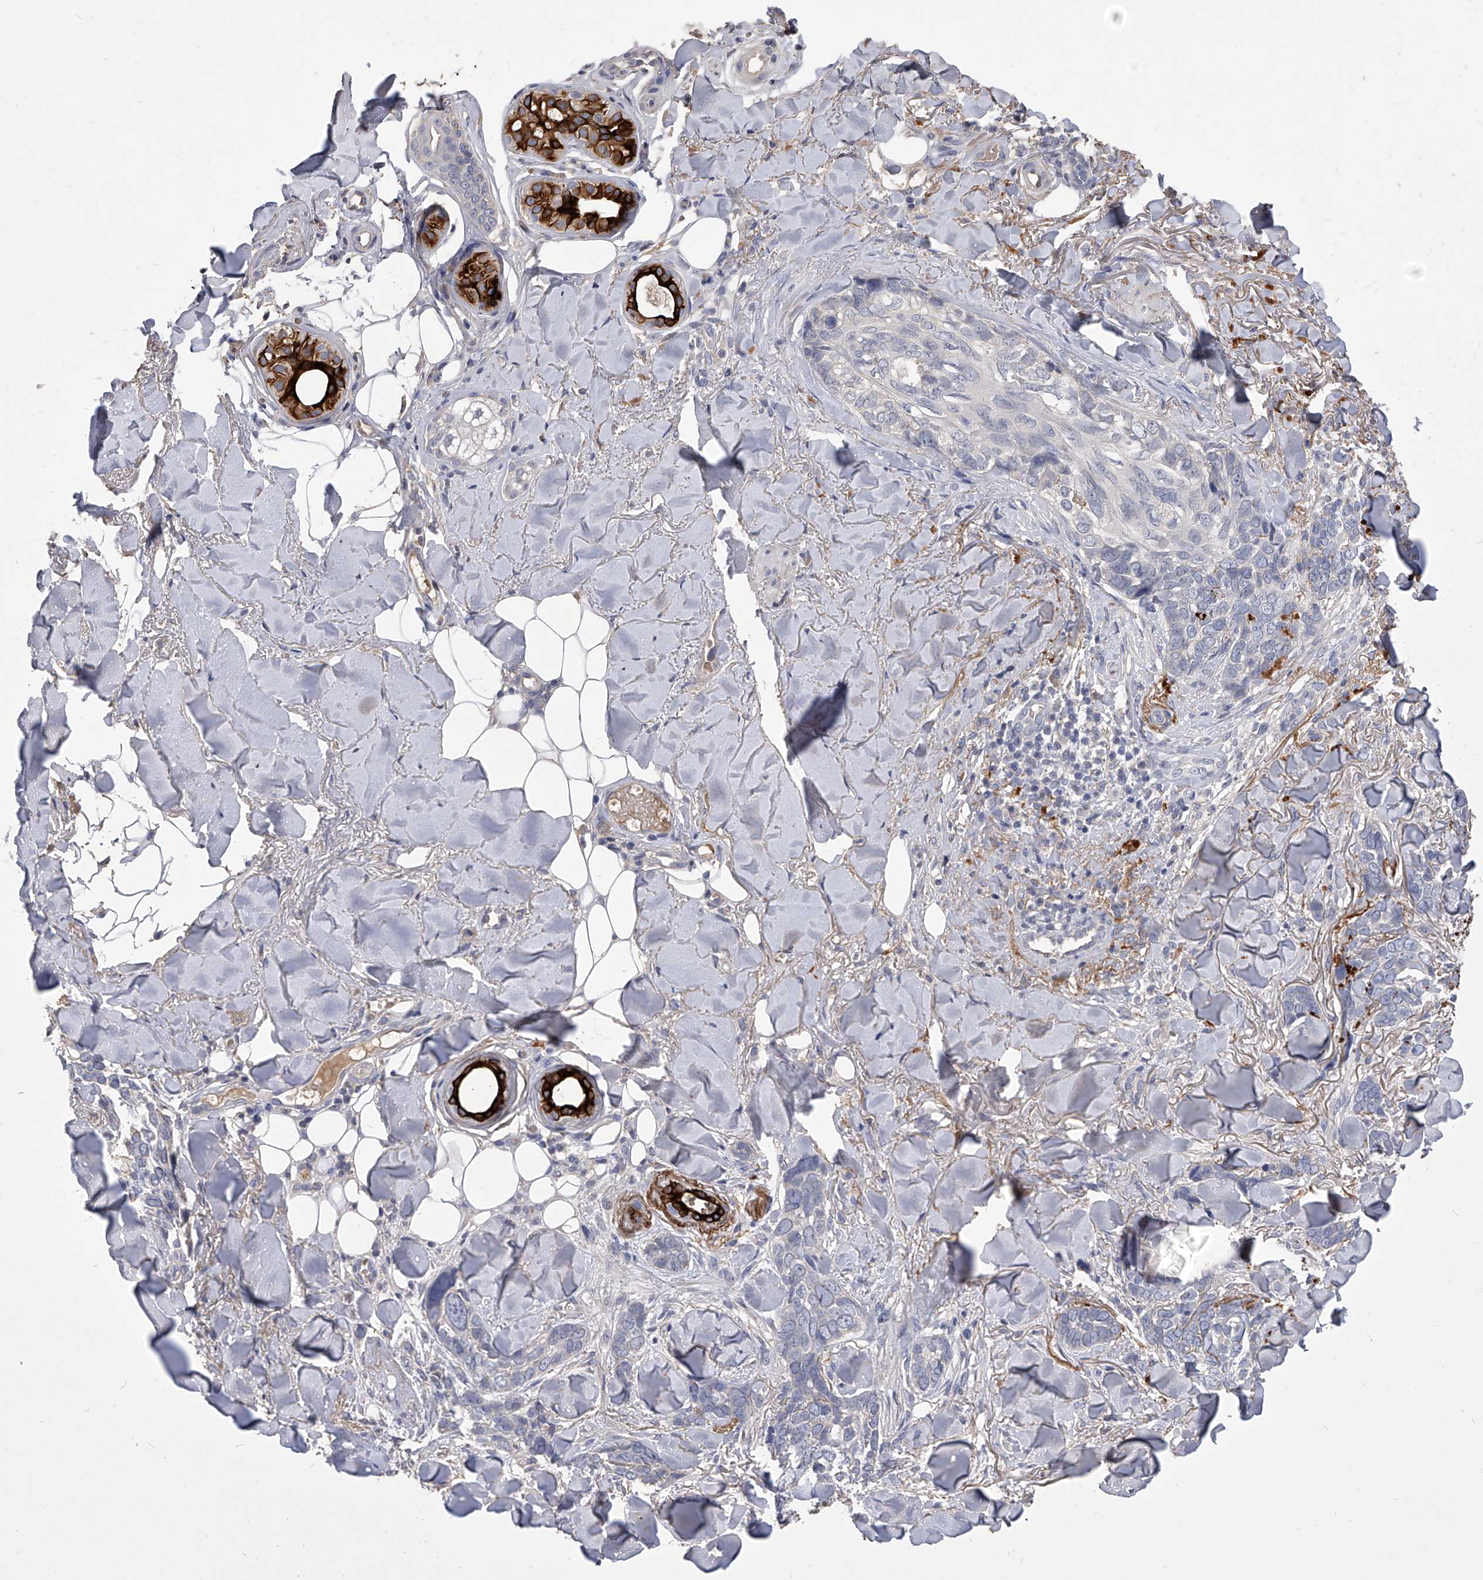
{"staining": {"intensity": "negative", "quantity": "none", "location": "none"}, "tissue": "skin cancer", "cell_type": "Tumor cells", "image_type": "cancer", "snomed": [{"axis": "morphology", "description": "Basal cell carcinoma"}, {"axis": "topography", "description": "Skin"}], "caption": "Immunohistochemistry (IHC) histopathology image of neoplastic tissue: skin basal cell carcinoma stained with DAB shows no significant protein expression in tumor cells.", "gene": "MDN1", "patient": {"sex": "female", "age": 82}}